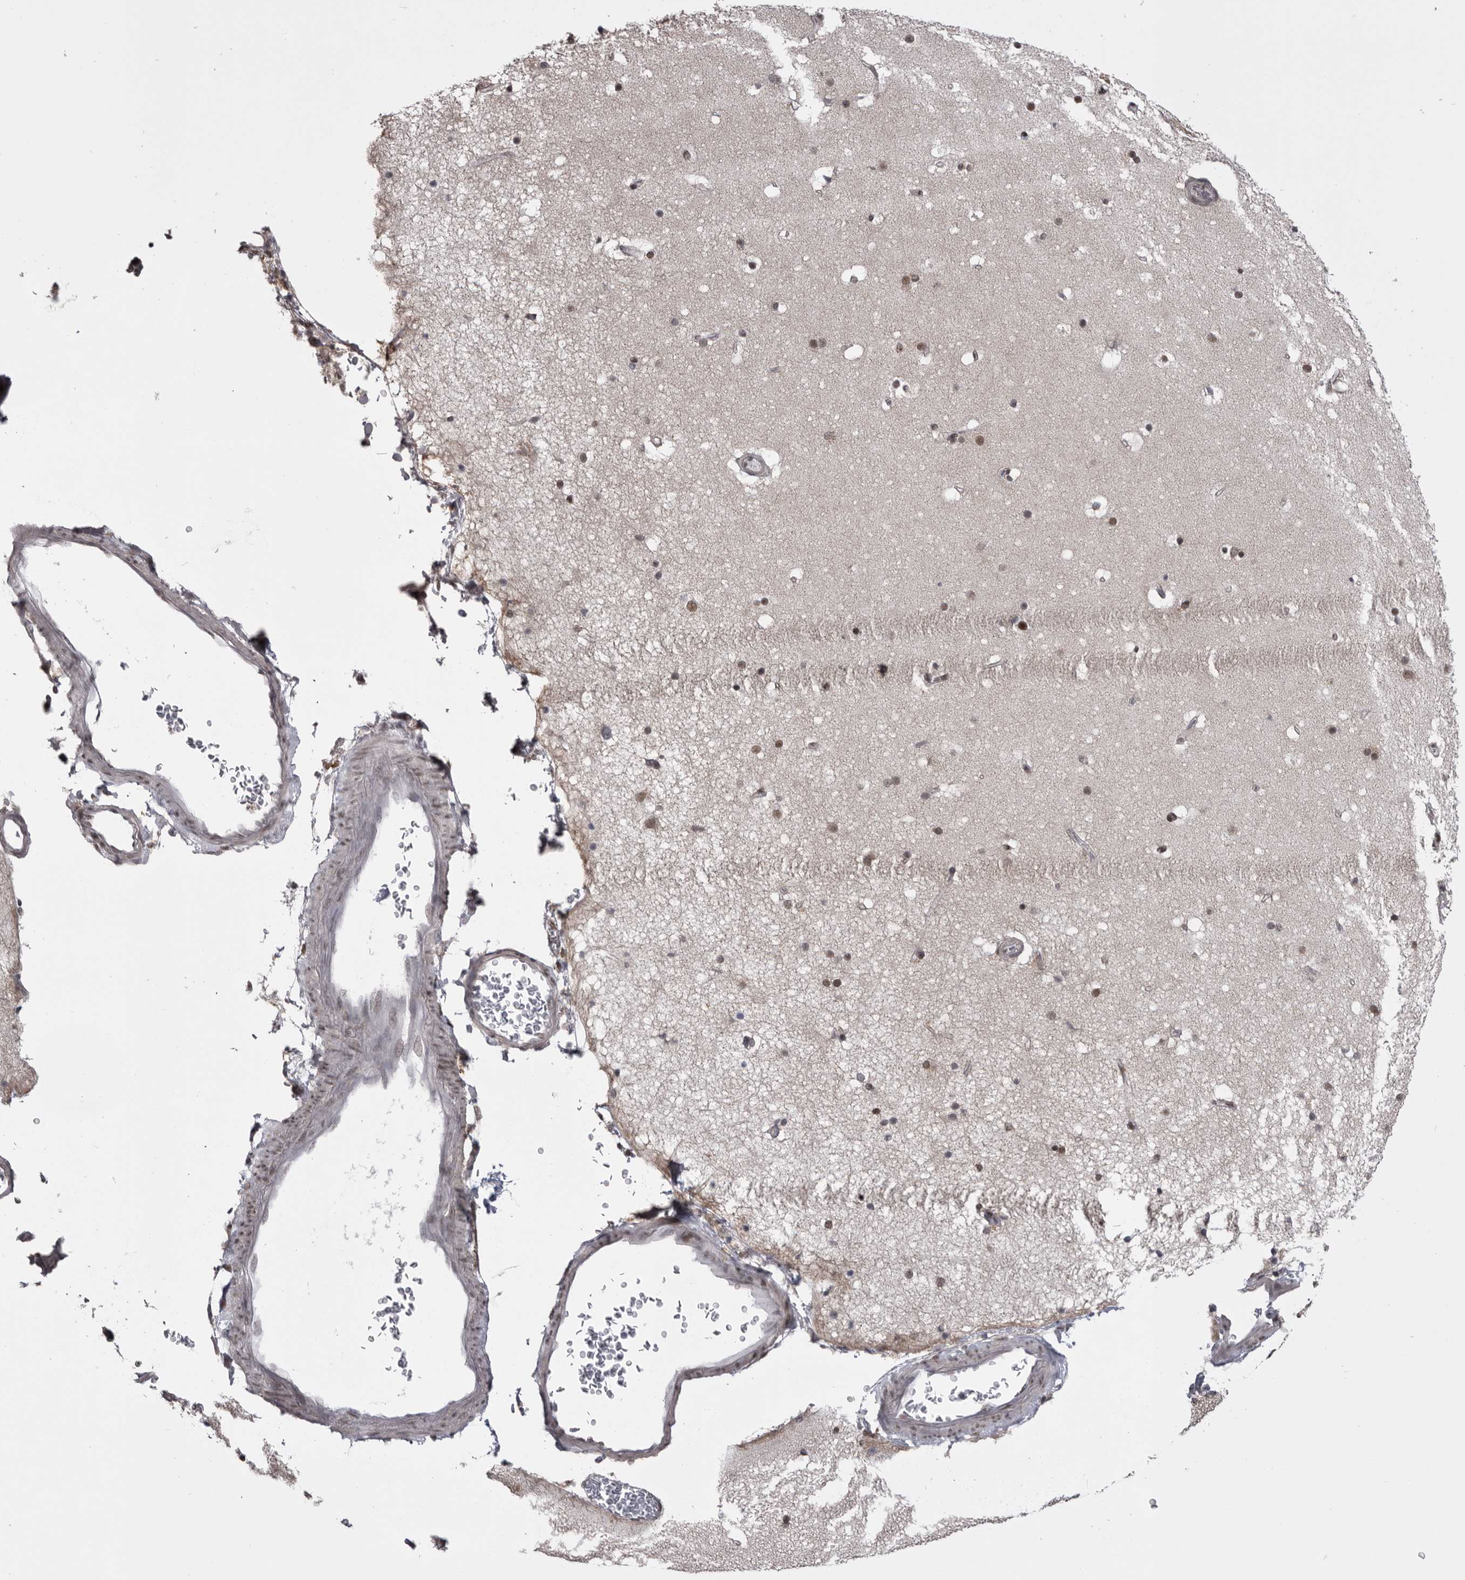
{"staining": {"intensity": "moderate", "quantity": "<25%", "location": "nuclear"}, "tissue": "cerebral cortex", "cell_type": "Endothelial cells", "image_type": "normal", "snomed": [{"axis": "morphology", "description": "Normal tissue, NOS"}, {"axis": "topography", "description": "Cerebral cortex"}], "caption": "Endothelial cells show moderate nuclear expression in approximately <25% of cells in normal cerebral cortex.", "gene": "MEPCE", "patient": {"sex": "male", "age": 57}}